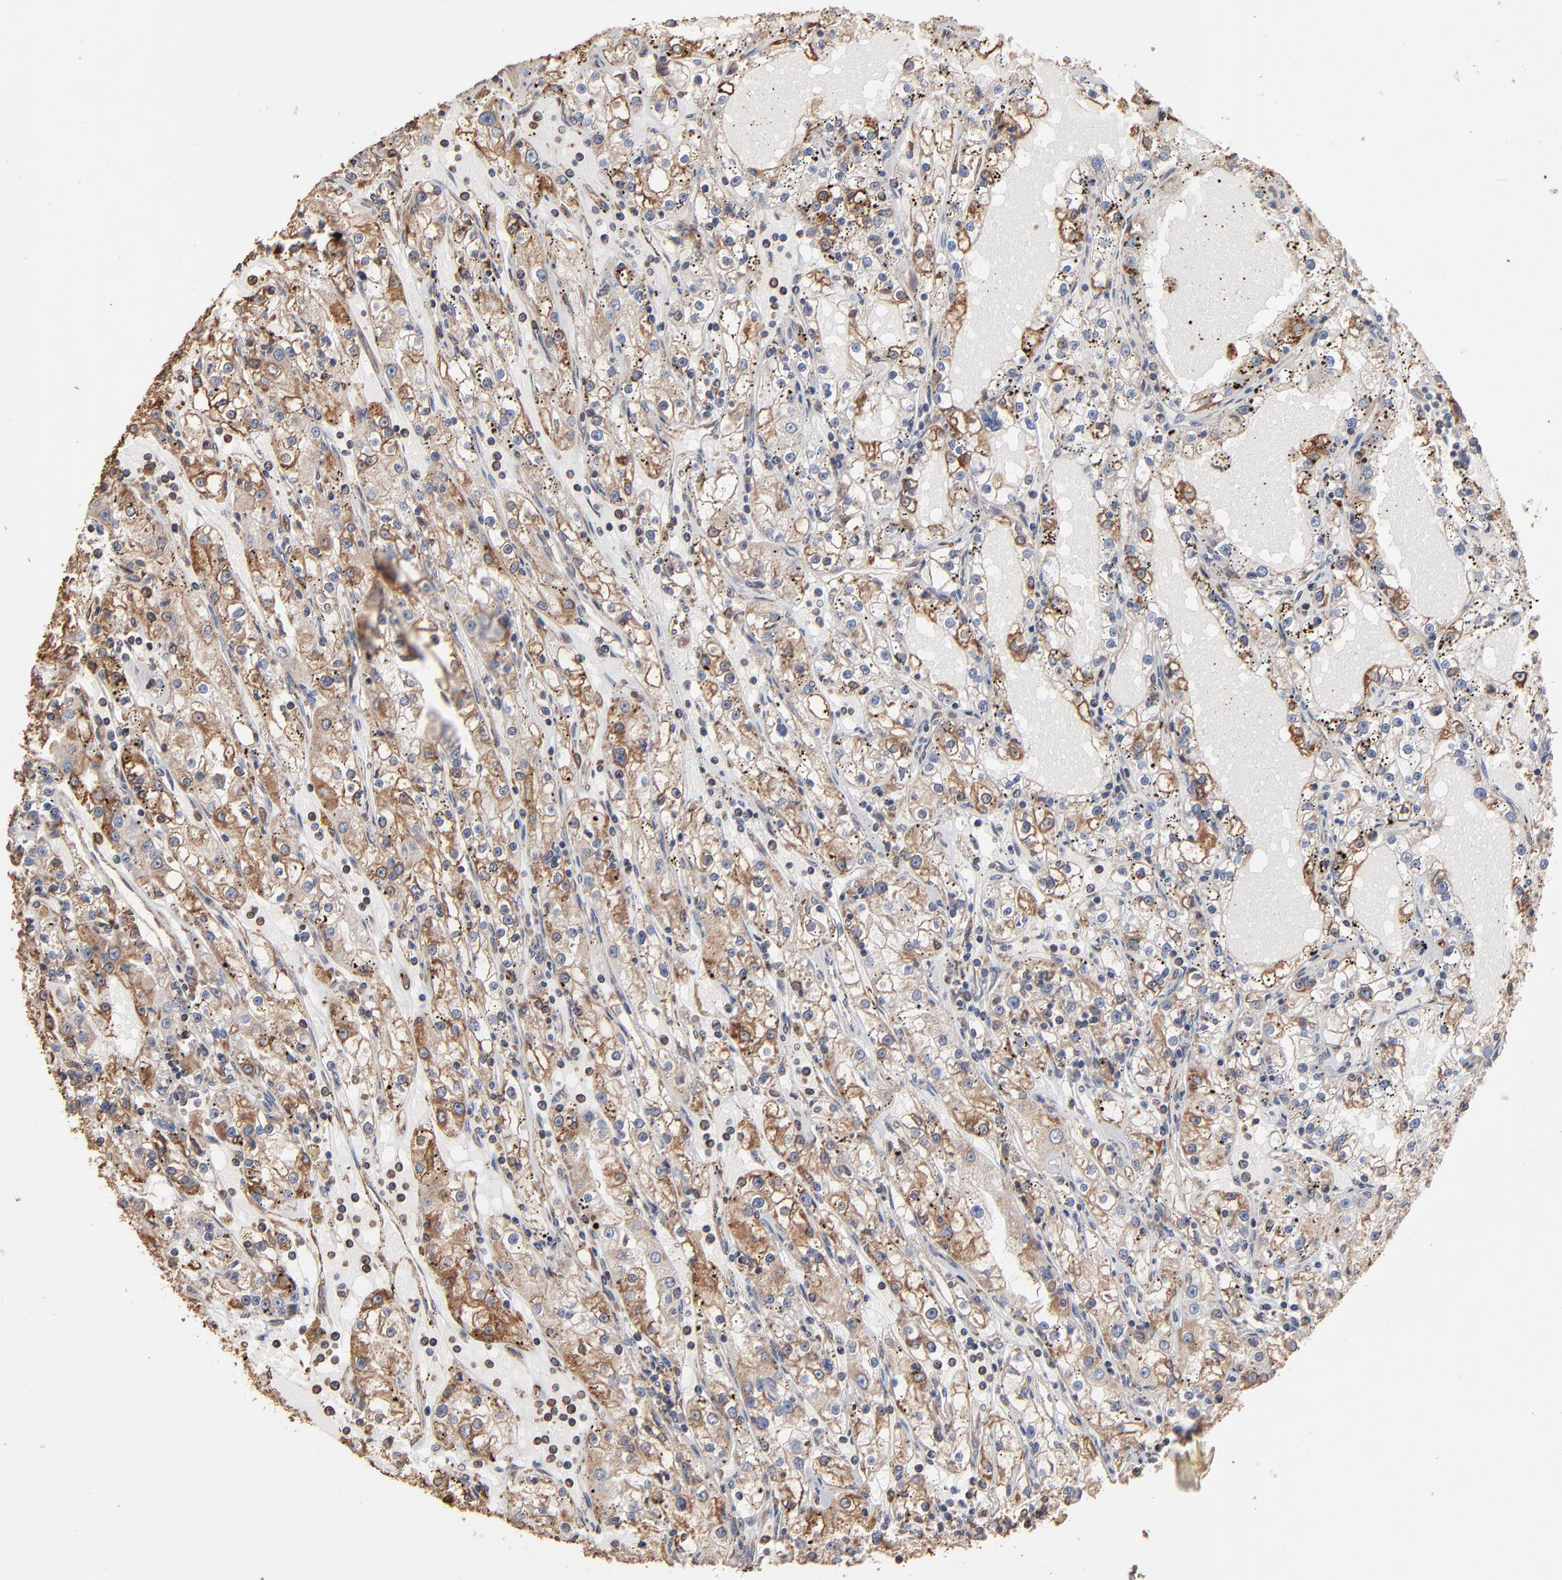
{"staining": {"intensity": "moderate", "quantity": "<25%", "location": "cytoplasmic/membranous"}, "tissue": "renal cancer", "cell_type": "Tumor cells", "image_type": "cancer", "snomed": [{"axis": "morphology", "description": "Adenocarcinoma, NOS"}, {"axis": "topography", "description": "Kidney"}], "caption": "Protein positivity by immunohistochemistry displays moderate cytoplasmic/membranous staining in approximately <25% of tumor cells in renal cancer.", "gene": "PDIA3", "patient": {"sex": "male", "age": 56}}